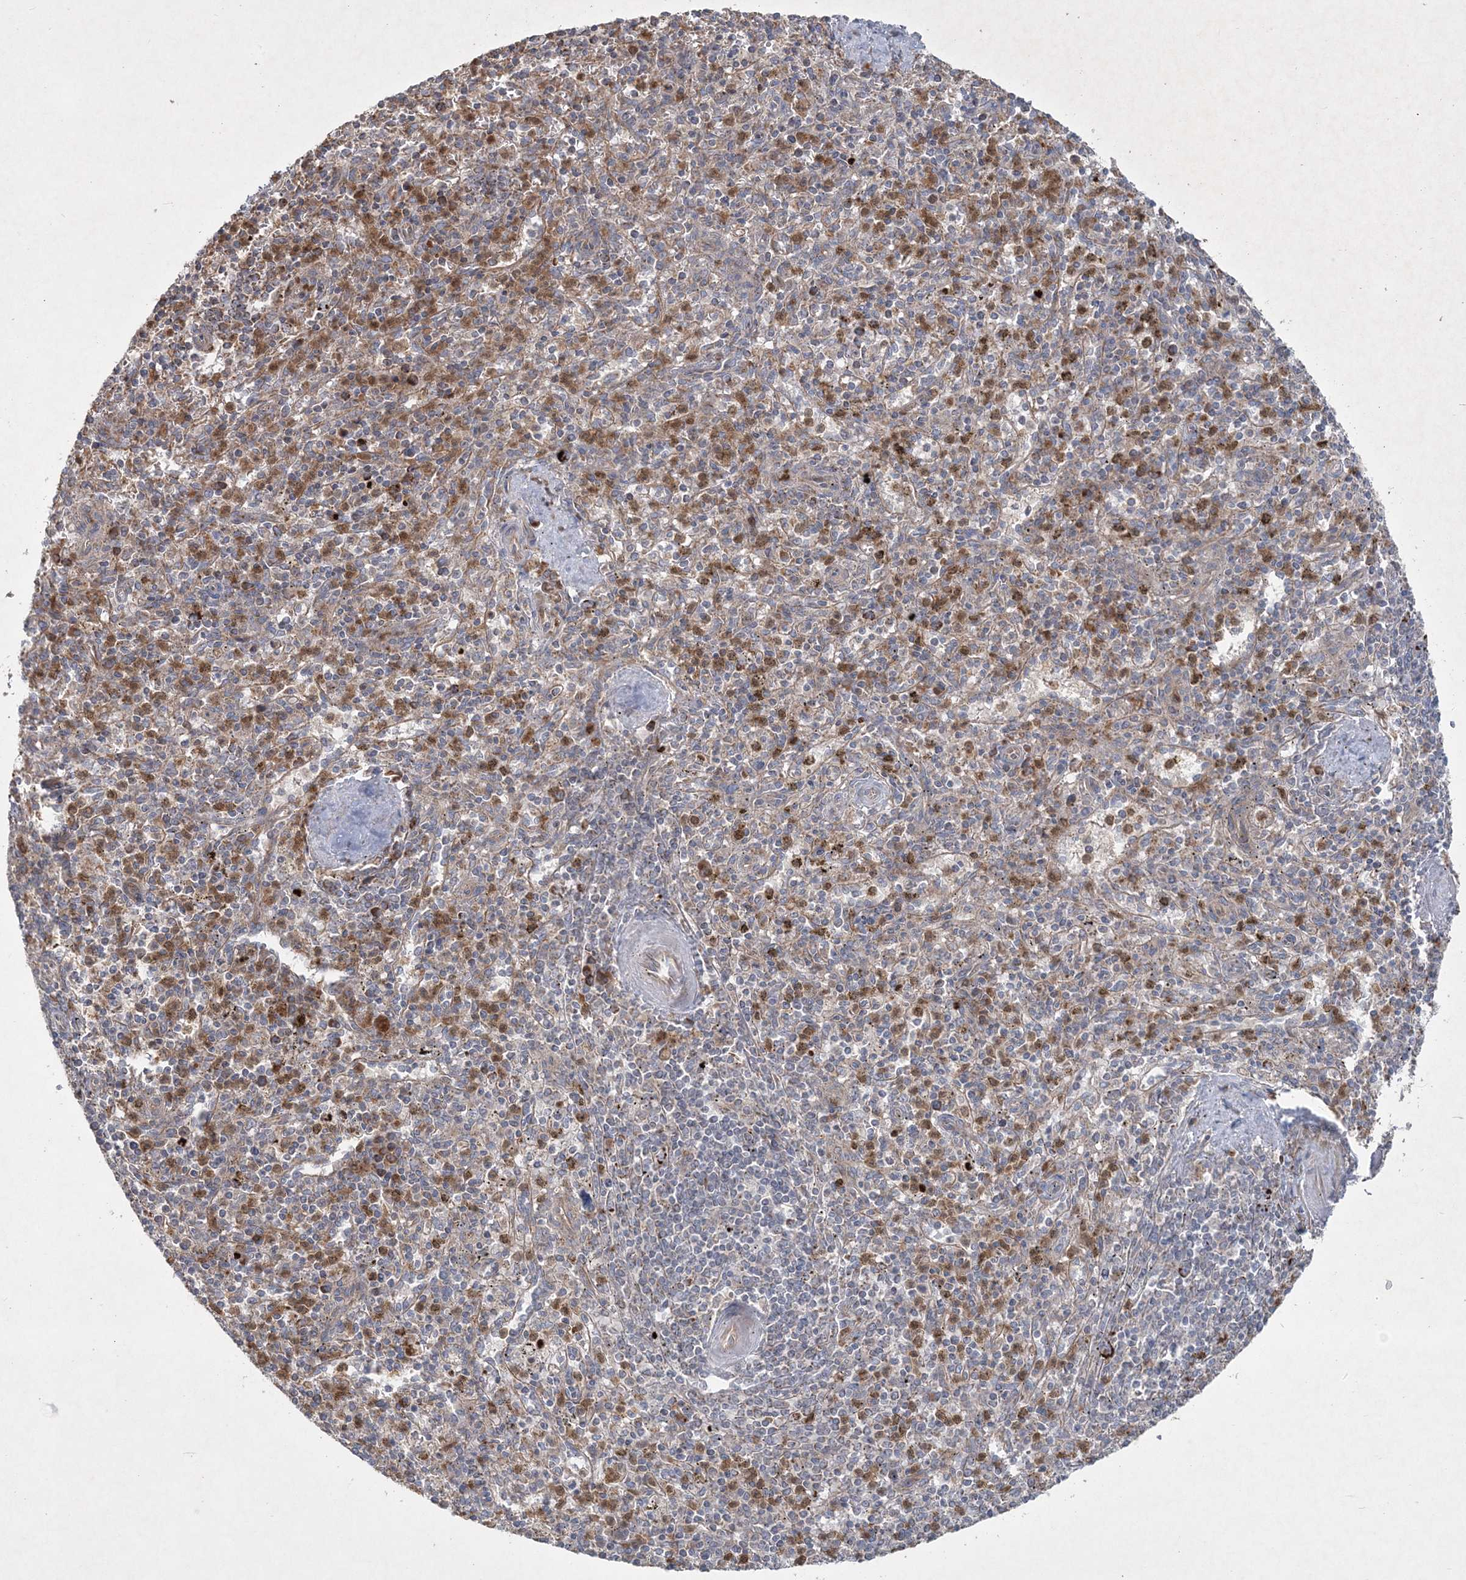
{"staining": {"intensity": "moderate", "quantity": "<25%", "location": "cytoplasmic/membranous"}, "tissue": "spleen", "cell_type": "Cells in red pulp", "image_type": "normal", "snomed": [{"axis": "morphology", "description": "Normal tissue, NOS"}, {"axis": "topography", "description": "Spleen"}], "caption": "The immunohistochemical stain highlights moderate cytoplasmic/membranous expression in cells in red pulp of unremarkable spleen.", "gene": "LRPPRC", "patient": {"sex": "male", "age": 72}}